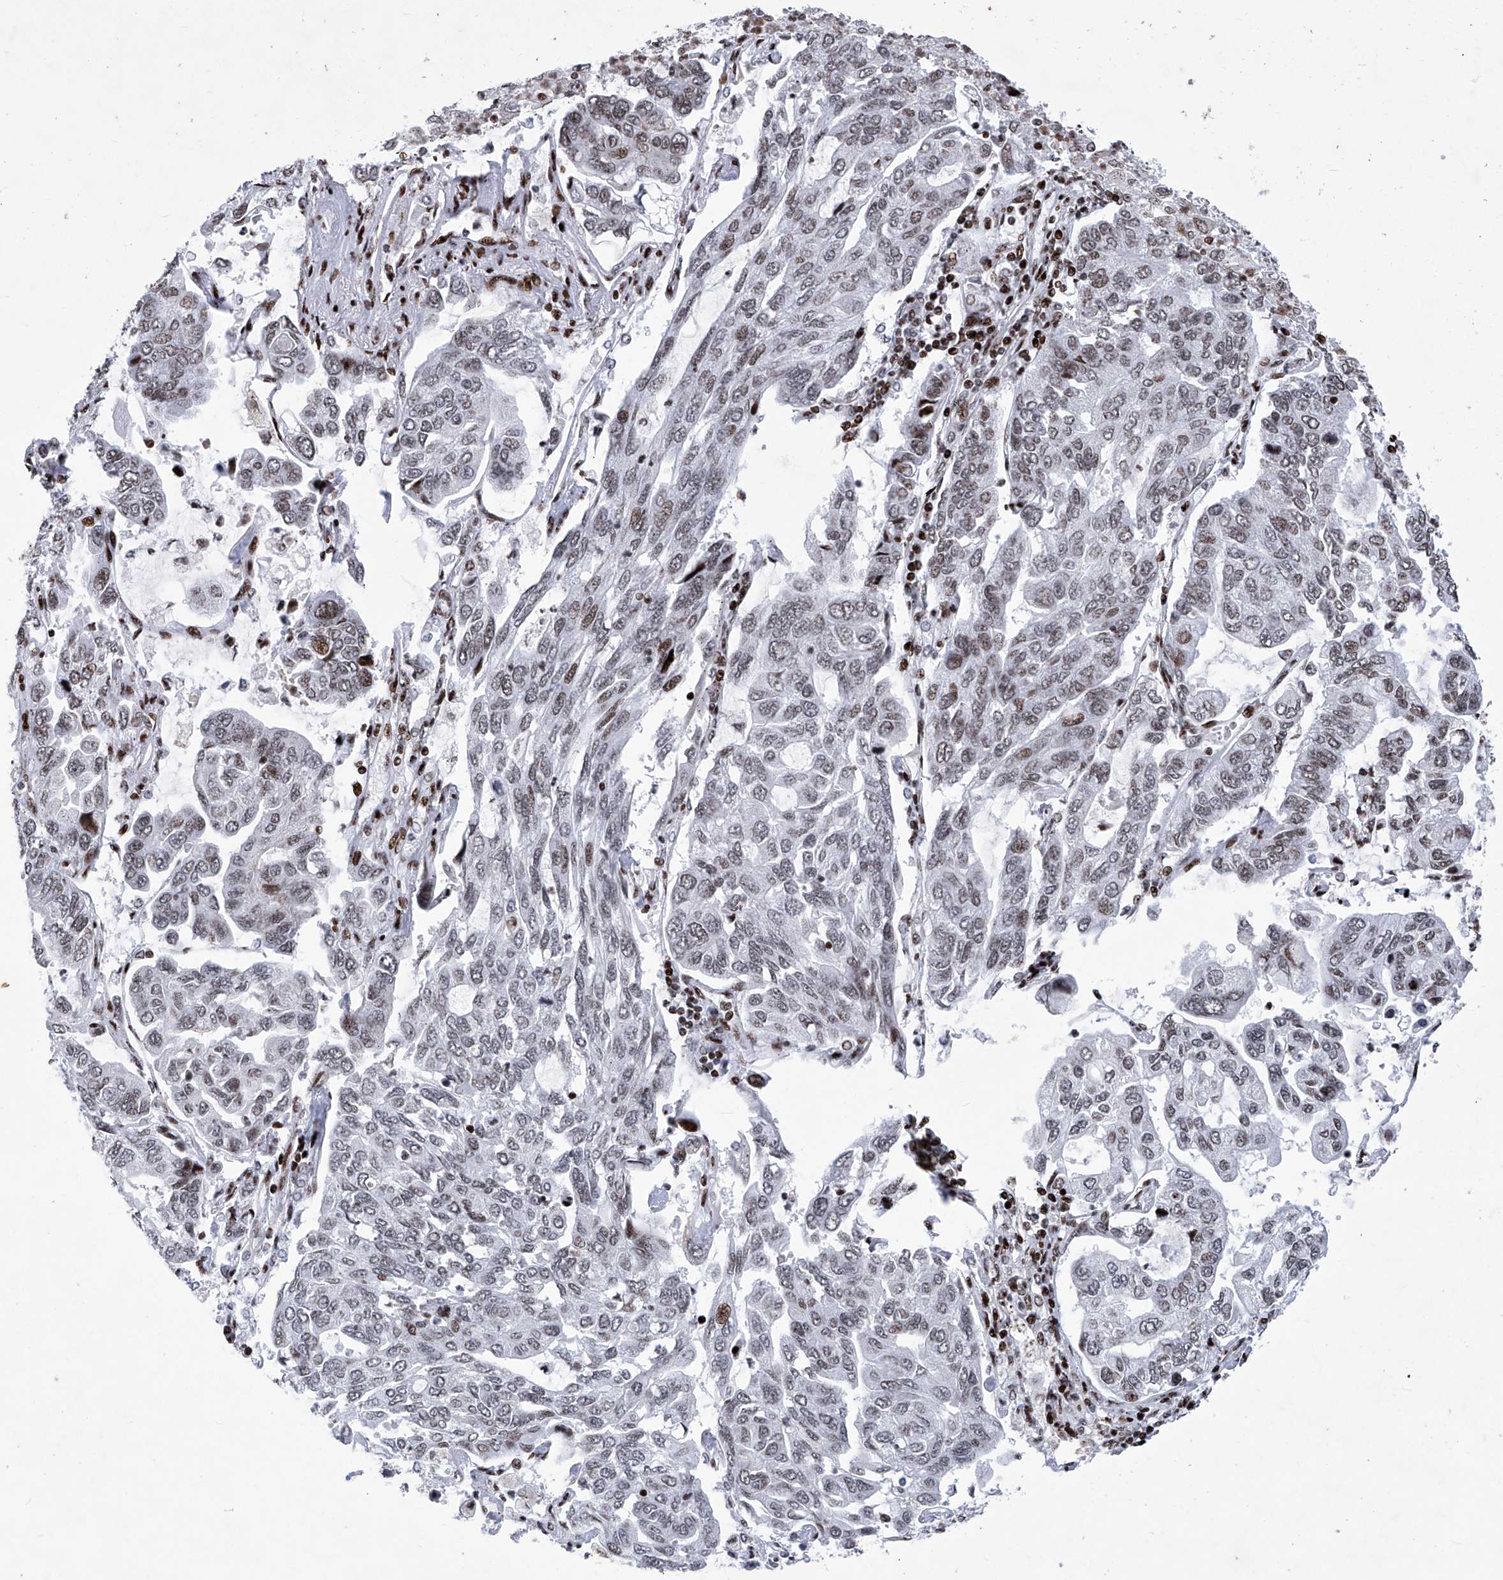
{"staining": {"intensity": "moderate", "quantity": "25%-75%", "location": "nuclear"}, "tissue": "lung cancer", "cell_type": "Tumor cells", "image_type": "cancer", "snomed": [{"axis": "morphology", "description": "Adenocarcinoma, NOS"}, {"axis": "topography", "description": "Lung"}], "caption": "A photomicrograph of lung adenocarcinoma stained for a protein demonstrates moderate nuclear brown staining in tumor cells. (brown staining indicates protein expression, while blue staining denotes nuclei).", "gene": "HEY2", "patient": {"sex": "male", "age": 64}}